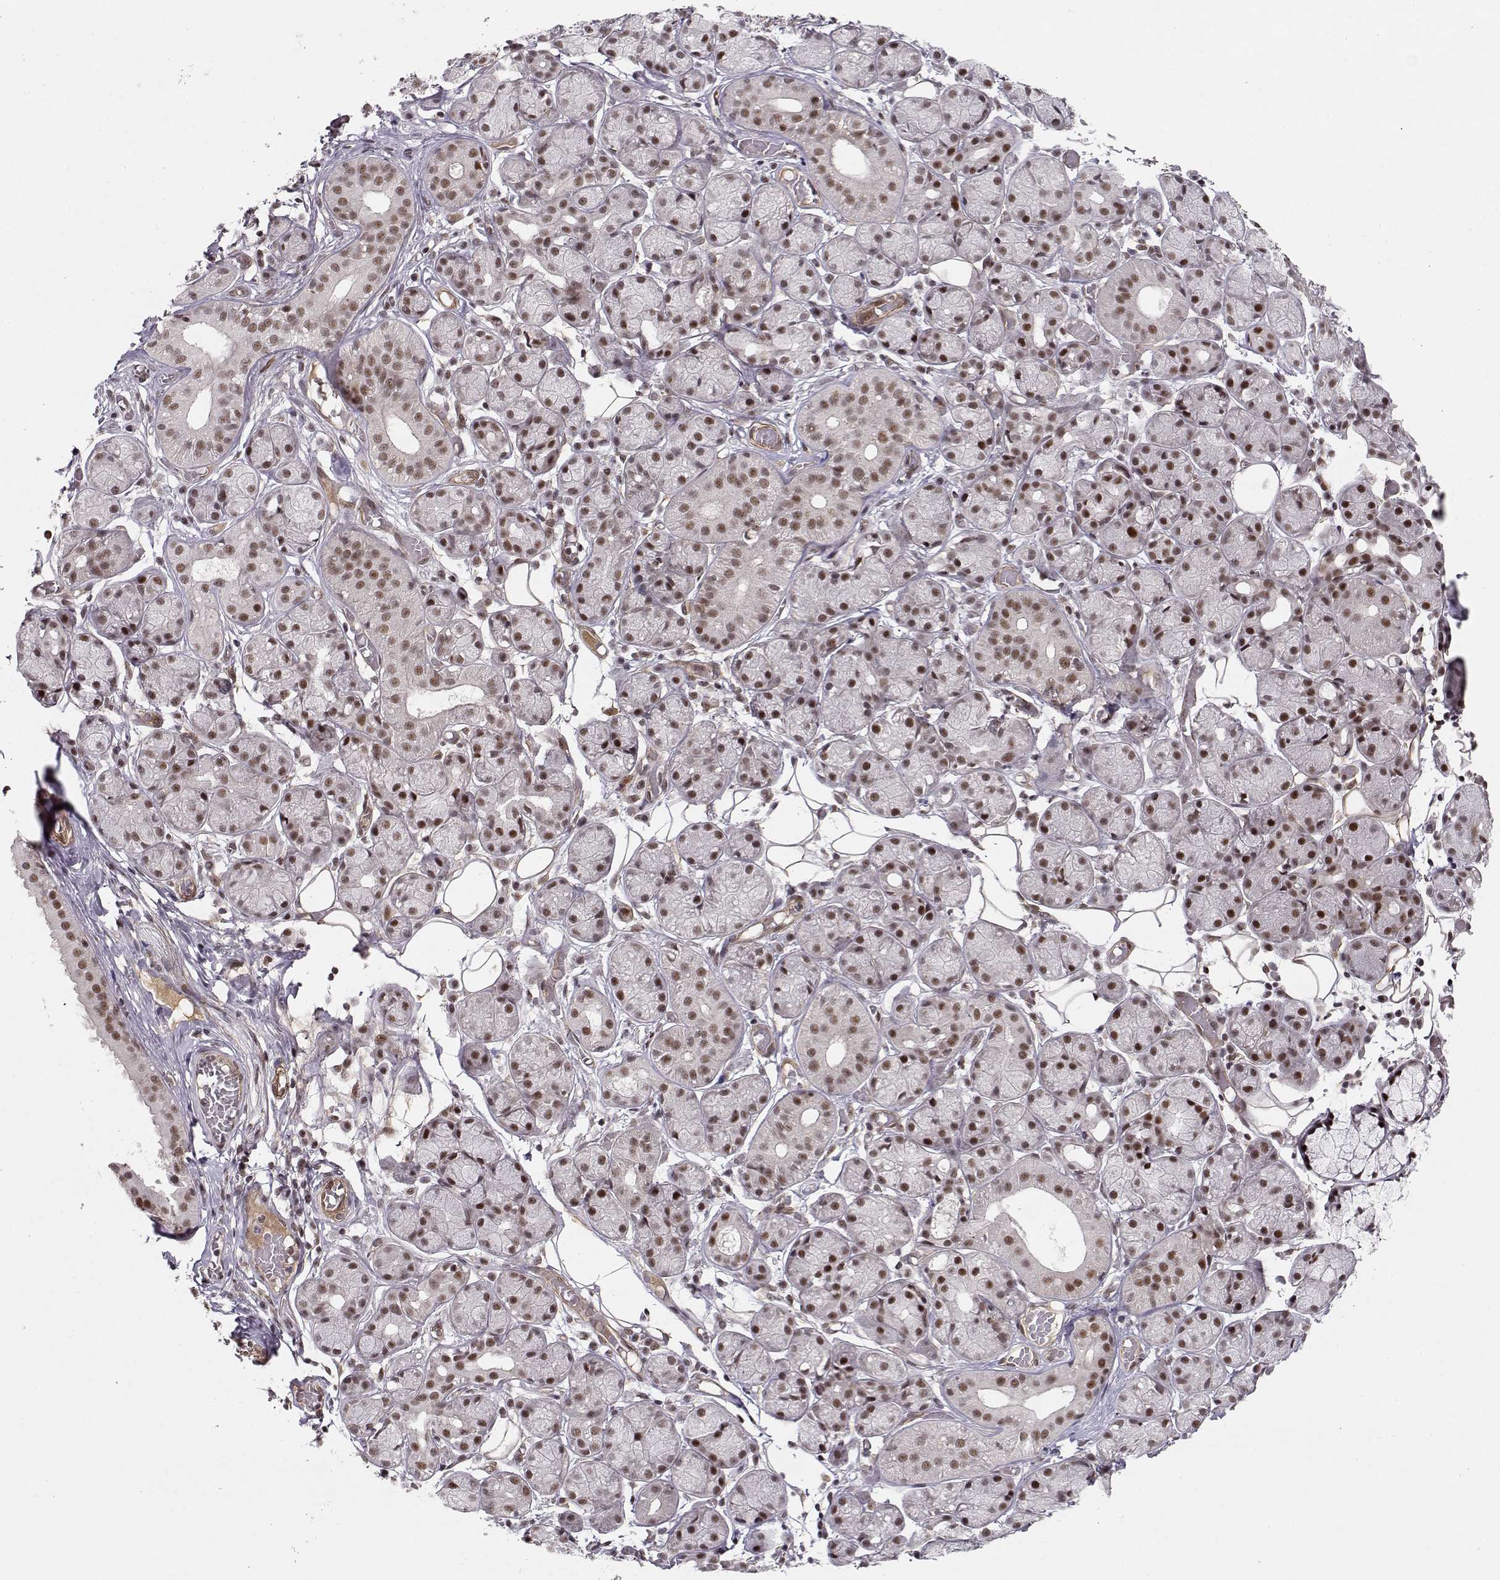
{"staining": {"intensity": "moderate", "quantity": ">75%", "location": "nuclear"}, "tissue": "salivary gland", "cell_type": "Glandular cells", "image_type": "normal", "snomed": [{"axis": "morphology", "description": "Normal tissue, NOS"}, {"axis": "topography", "description": "Salivary gland"}, {"axis": "topography", "description": "Peripheral nerve tissue"}], "caption": "Immunohistochemistry of unremarkable salivary gland displays medium levels of moderate nuclear expression in about >75% of glandular cells.", "gene": "CIR1", "patient": {"sex": "male", "age": 71}}